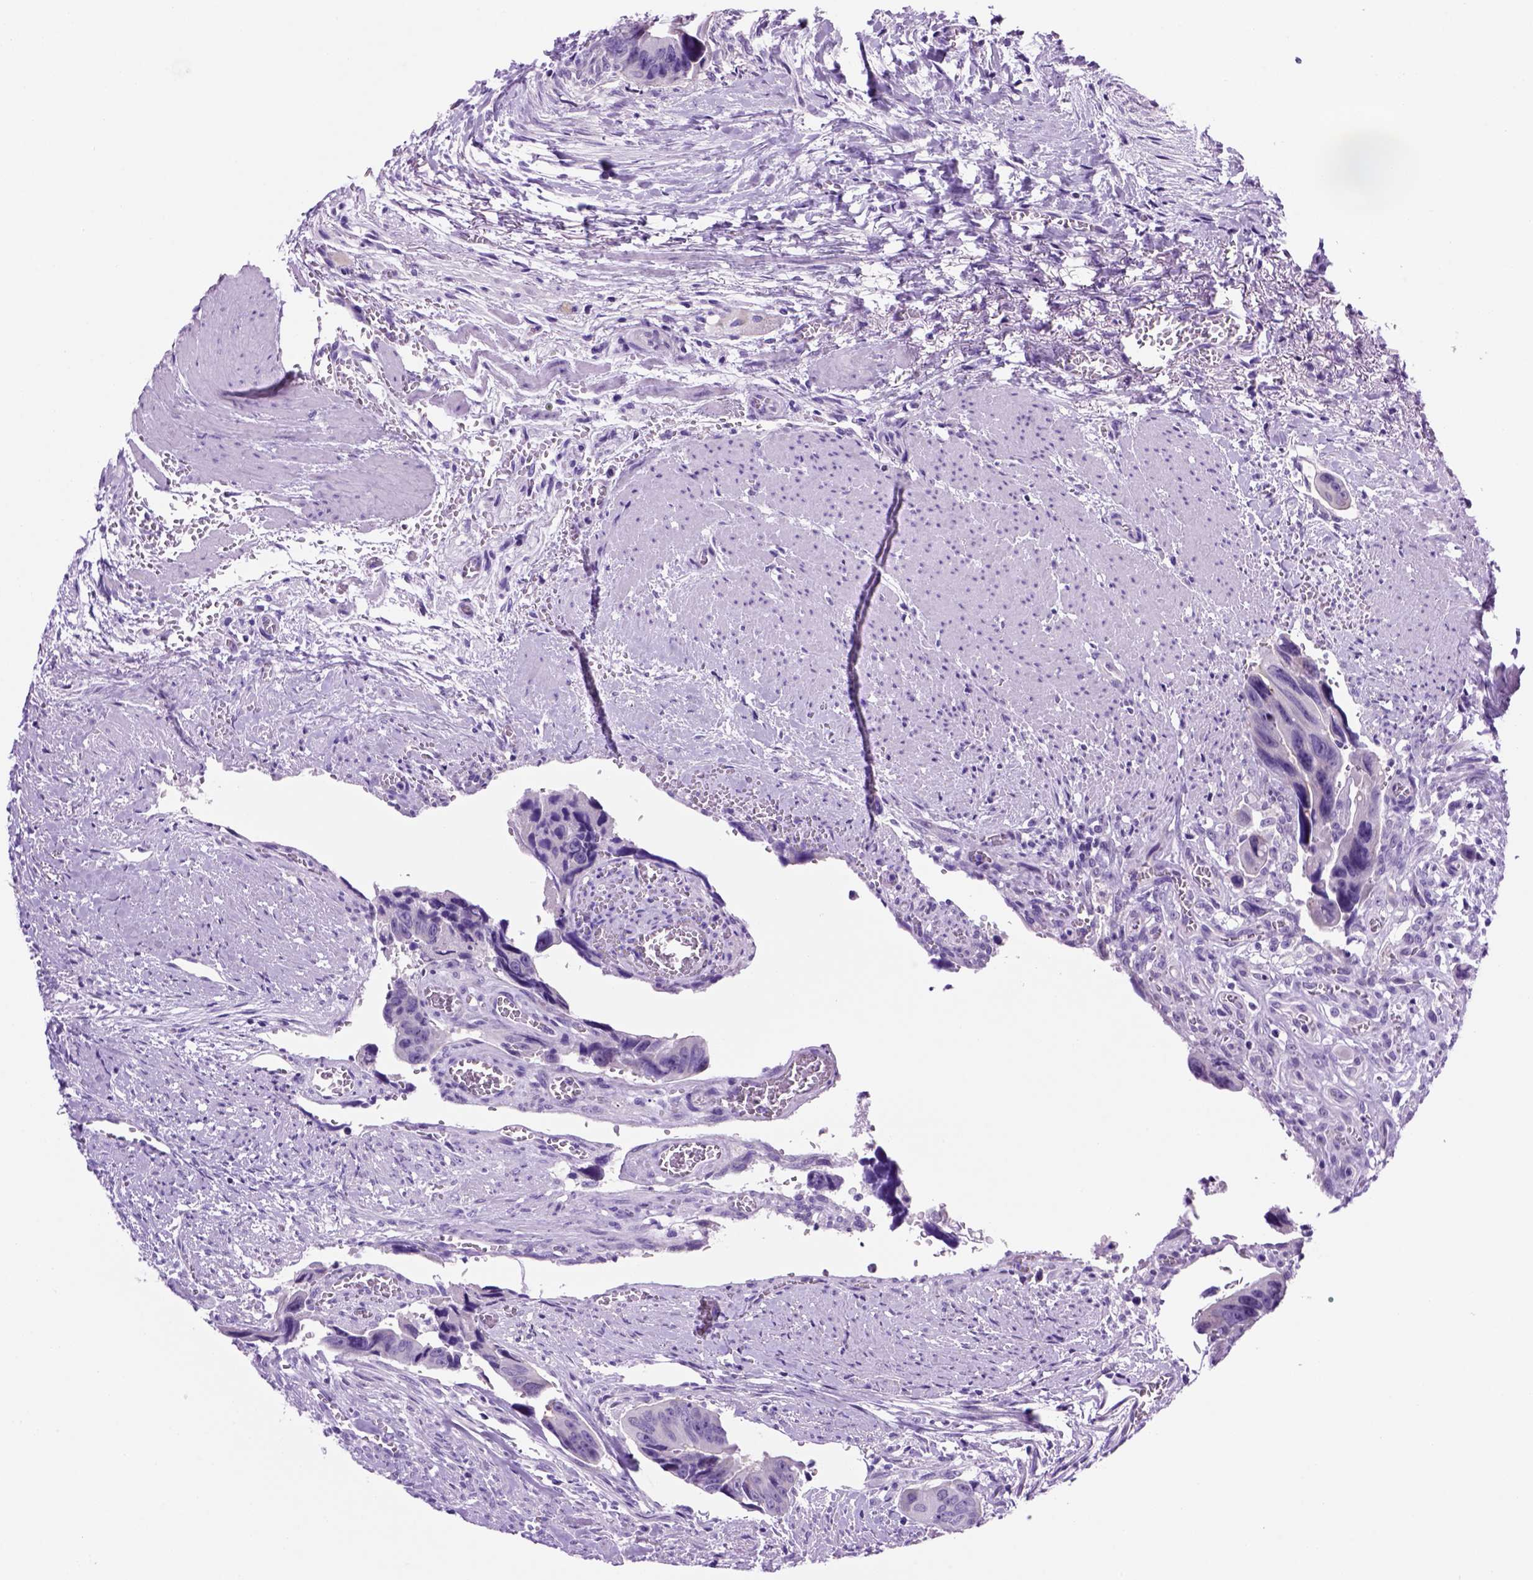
{"staining": {"intensity": "negative", "quantity": "none", "location": "none"}, "tissue": "colorectal cancer", "cell_type": "Tumor cells", "image_type": "cancer", "snomed": [{"axis": "morphology", "description": "Adenocarcinoma, NOS"}, {"axis": "topography", "description": "Rectum"}], "caption": "Immunohistochemical staining of human colorectal cancer (adenocarcinoma) exhibits no significant positivity in tumor cells. Nuclei are stained in blue.", "gene": "HHIPL2", "patient": {"sex": "male", "age": 76}}